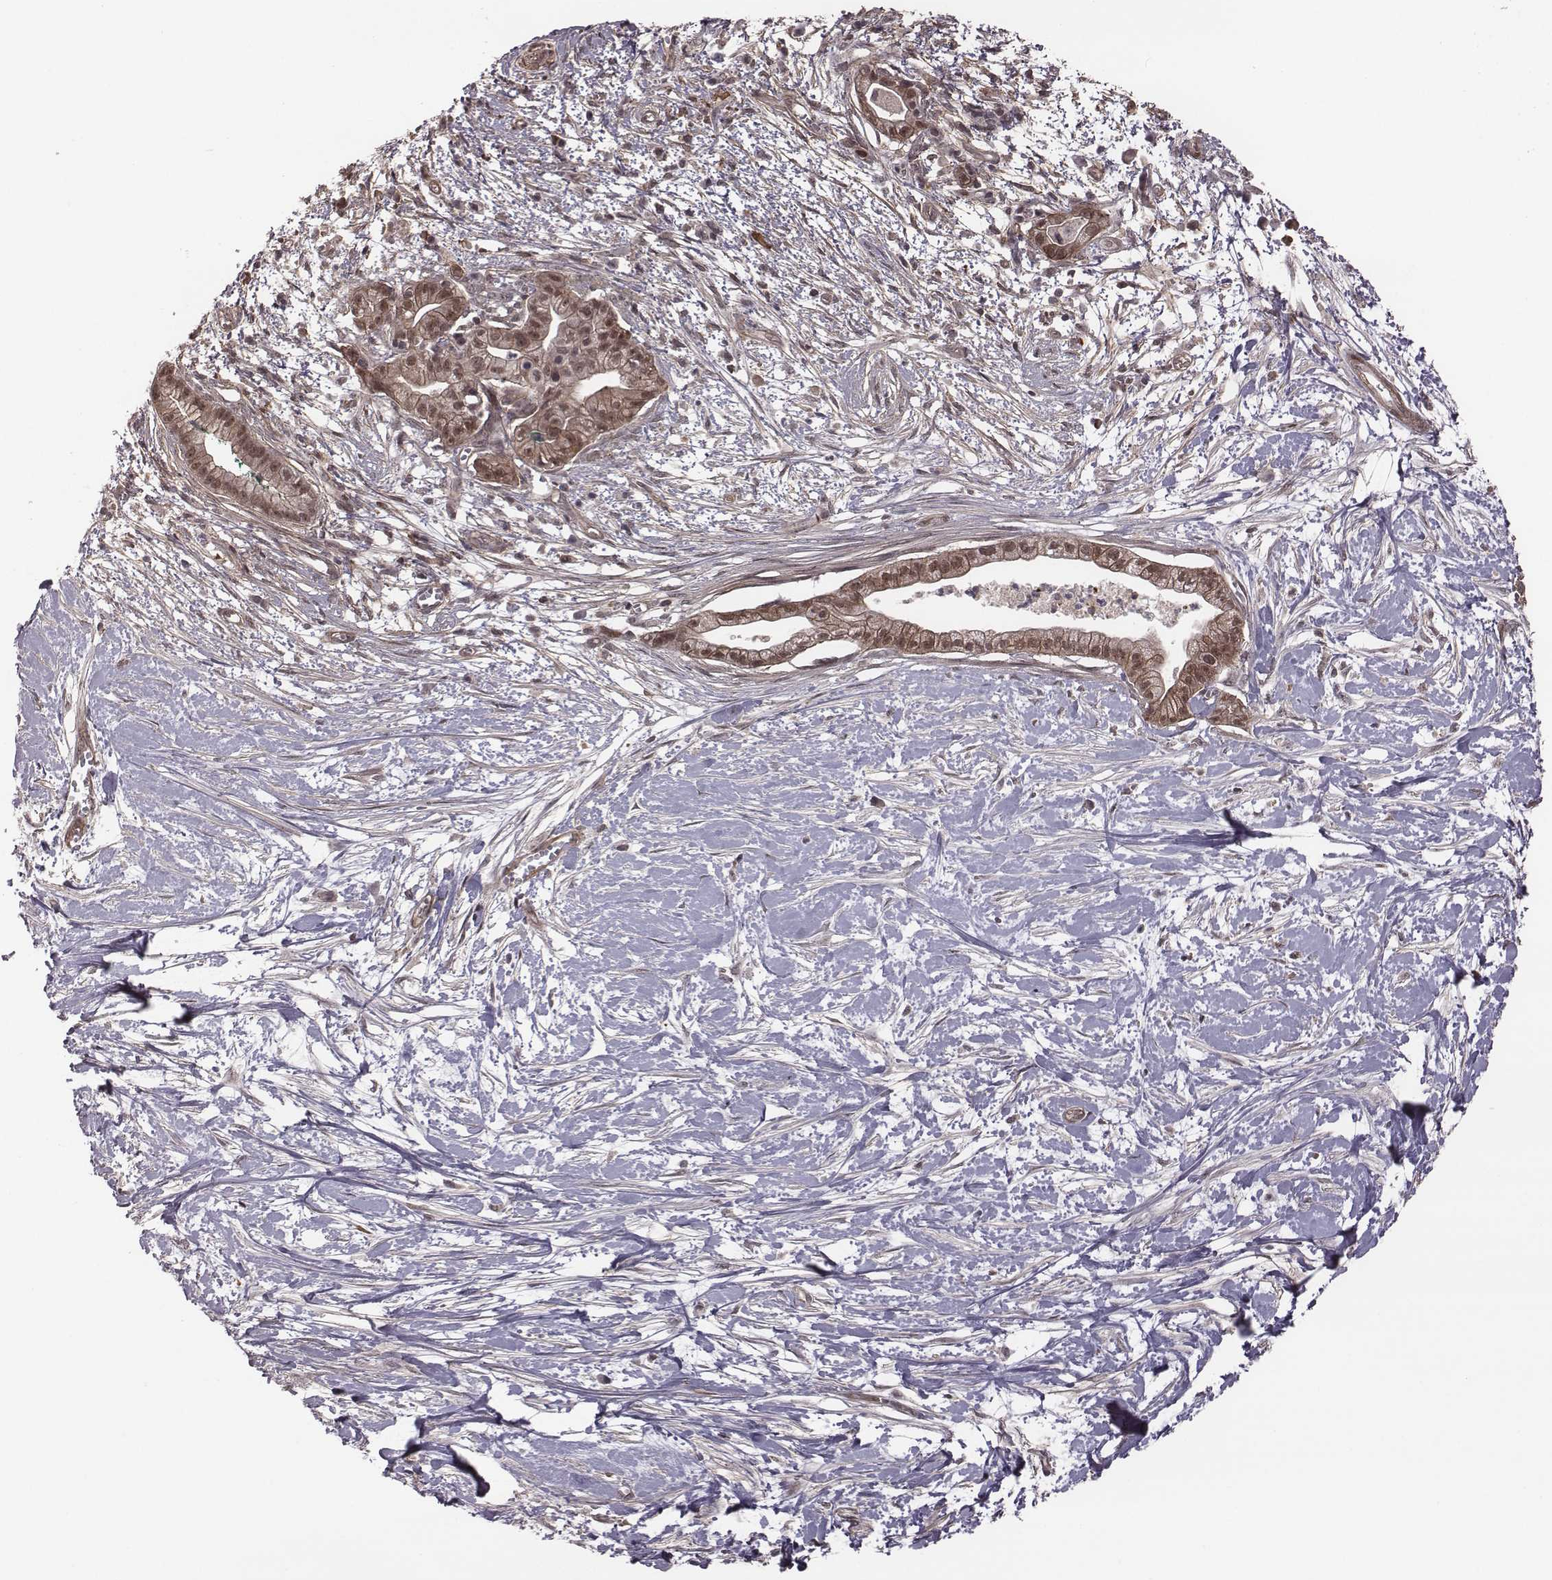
{"staining": {"intensity": "moderate", "quantity": "<25%", "location": "cytoplasmic/membranous,nuclear"}, "tissue": "pancreatic cancer", "cell_type": "Tumor cells", "image_type": "cancer", "snomed": [{"axis": "morphology", "description": "Normal tissue, NOS"}, {"axis": "morphology", "description": "Adenocarcinoma, NOS"}, {"axis": "topography", "description": "Lymph node"}, {"axis": "topography", "description": "Pancreas"}], "caption": "This is an image of immunohistochemistry staining of pancreatic cancer, which shows moderate staining in the cytoplasmic/membranous and nuclear of tumor cells.", "gene": "RPL3", "patient": {"sex": "female", "age": 58}}